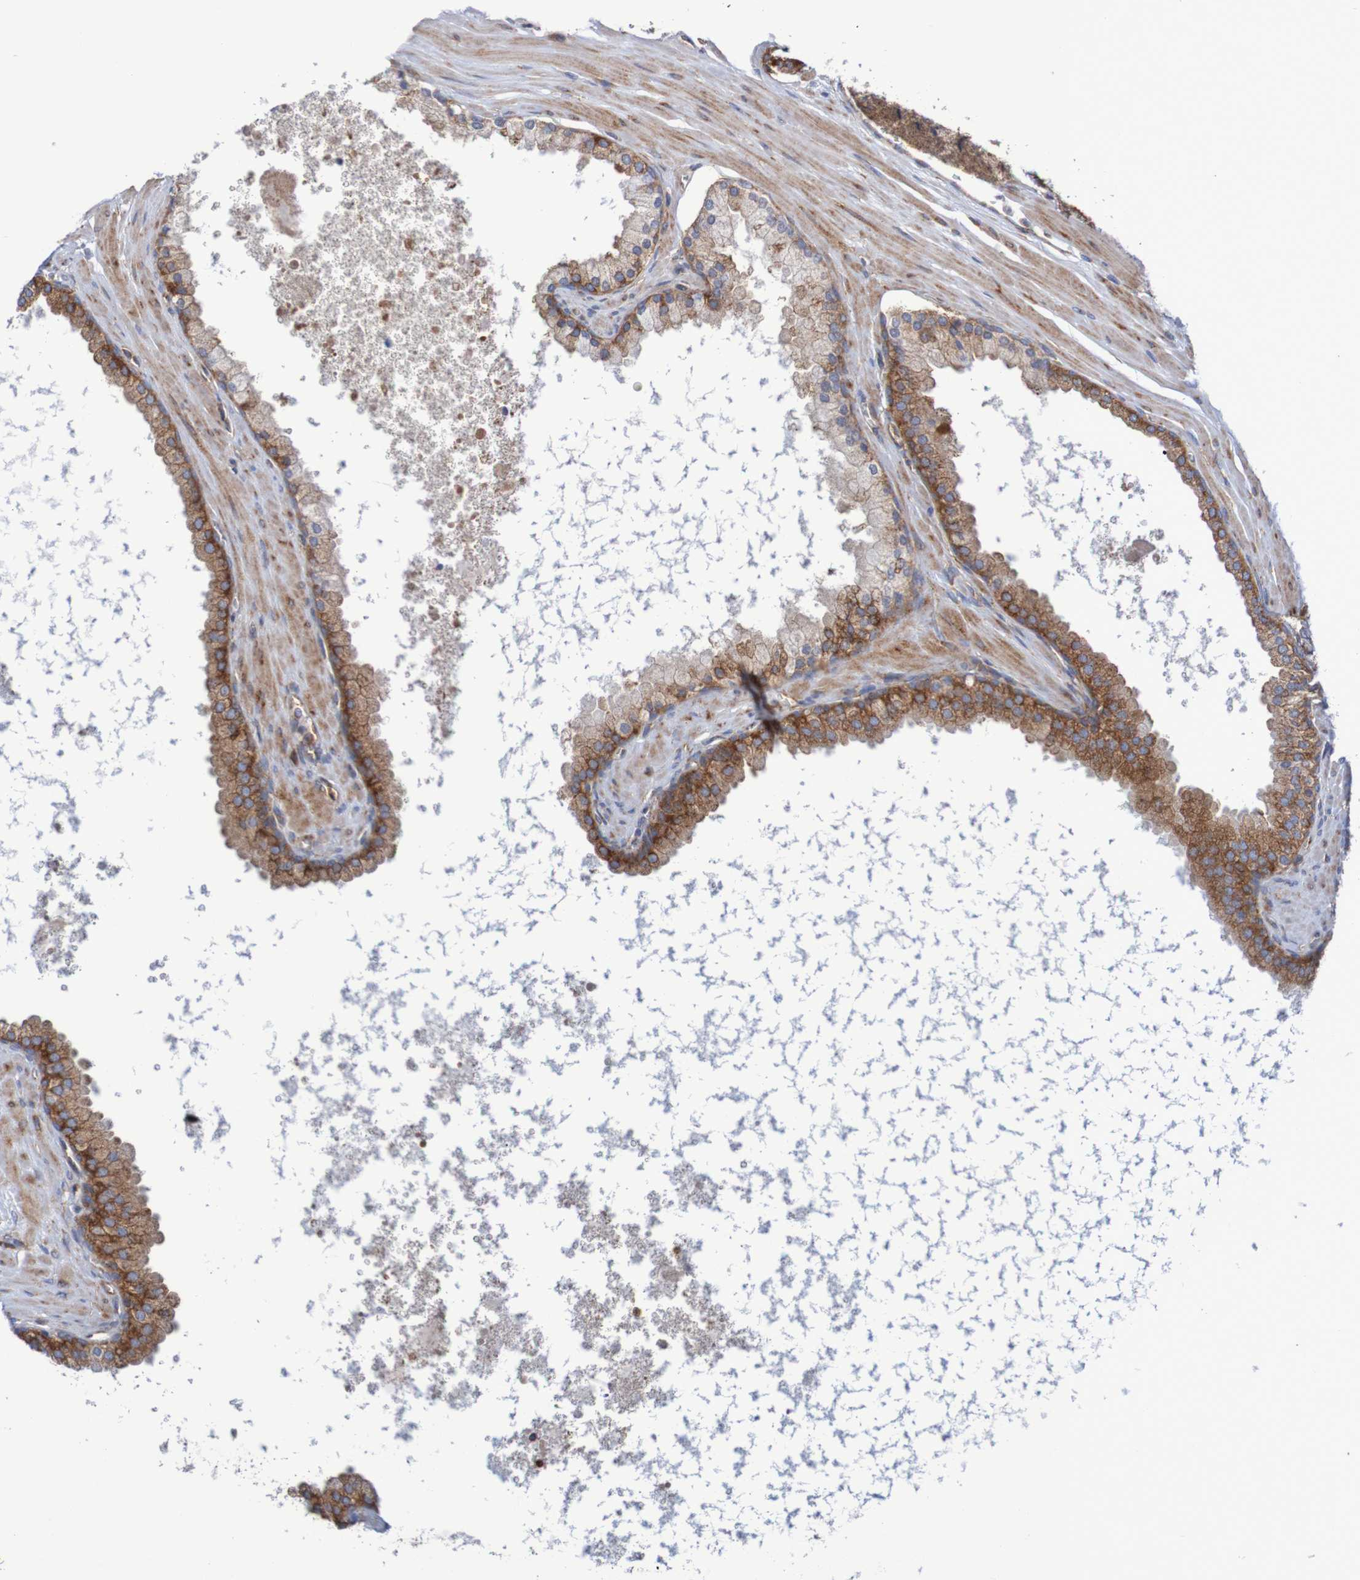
{"staining": {"intensity": "moderate", "quantity": ">75%", "location": "cytoplasmic/membranous"}, "tissue": "prostate cancer", "cell_type": "Tumor cells", "image_type": "cancer", "snomed": [{"axis": "morphology", "description": "Adenocarcinoma, High grade"}, {"axis": "topography", "description": "Prostate"}], "caption": "Human prostate cancer stained for a protein (brown) displays moderate cytoplasmic/membranous positive positivity in about >75% of tumor cells.", "gene": "FXR2", "patient": {"sex": "male", "age": 65}}